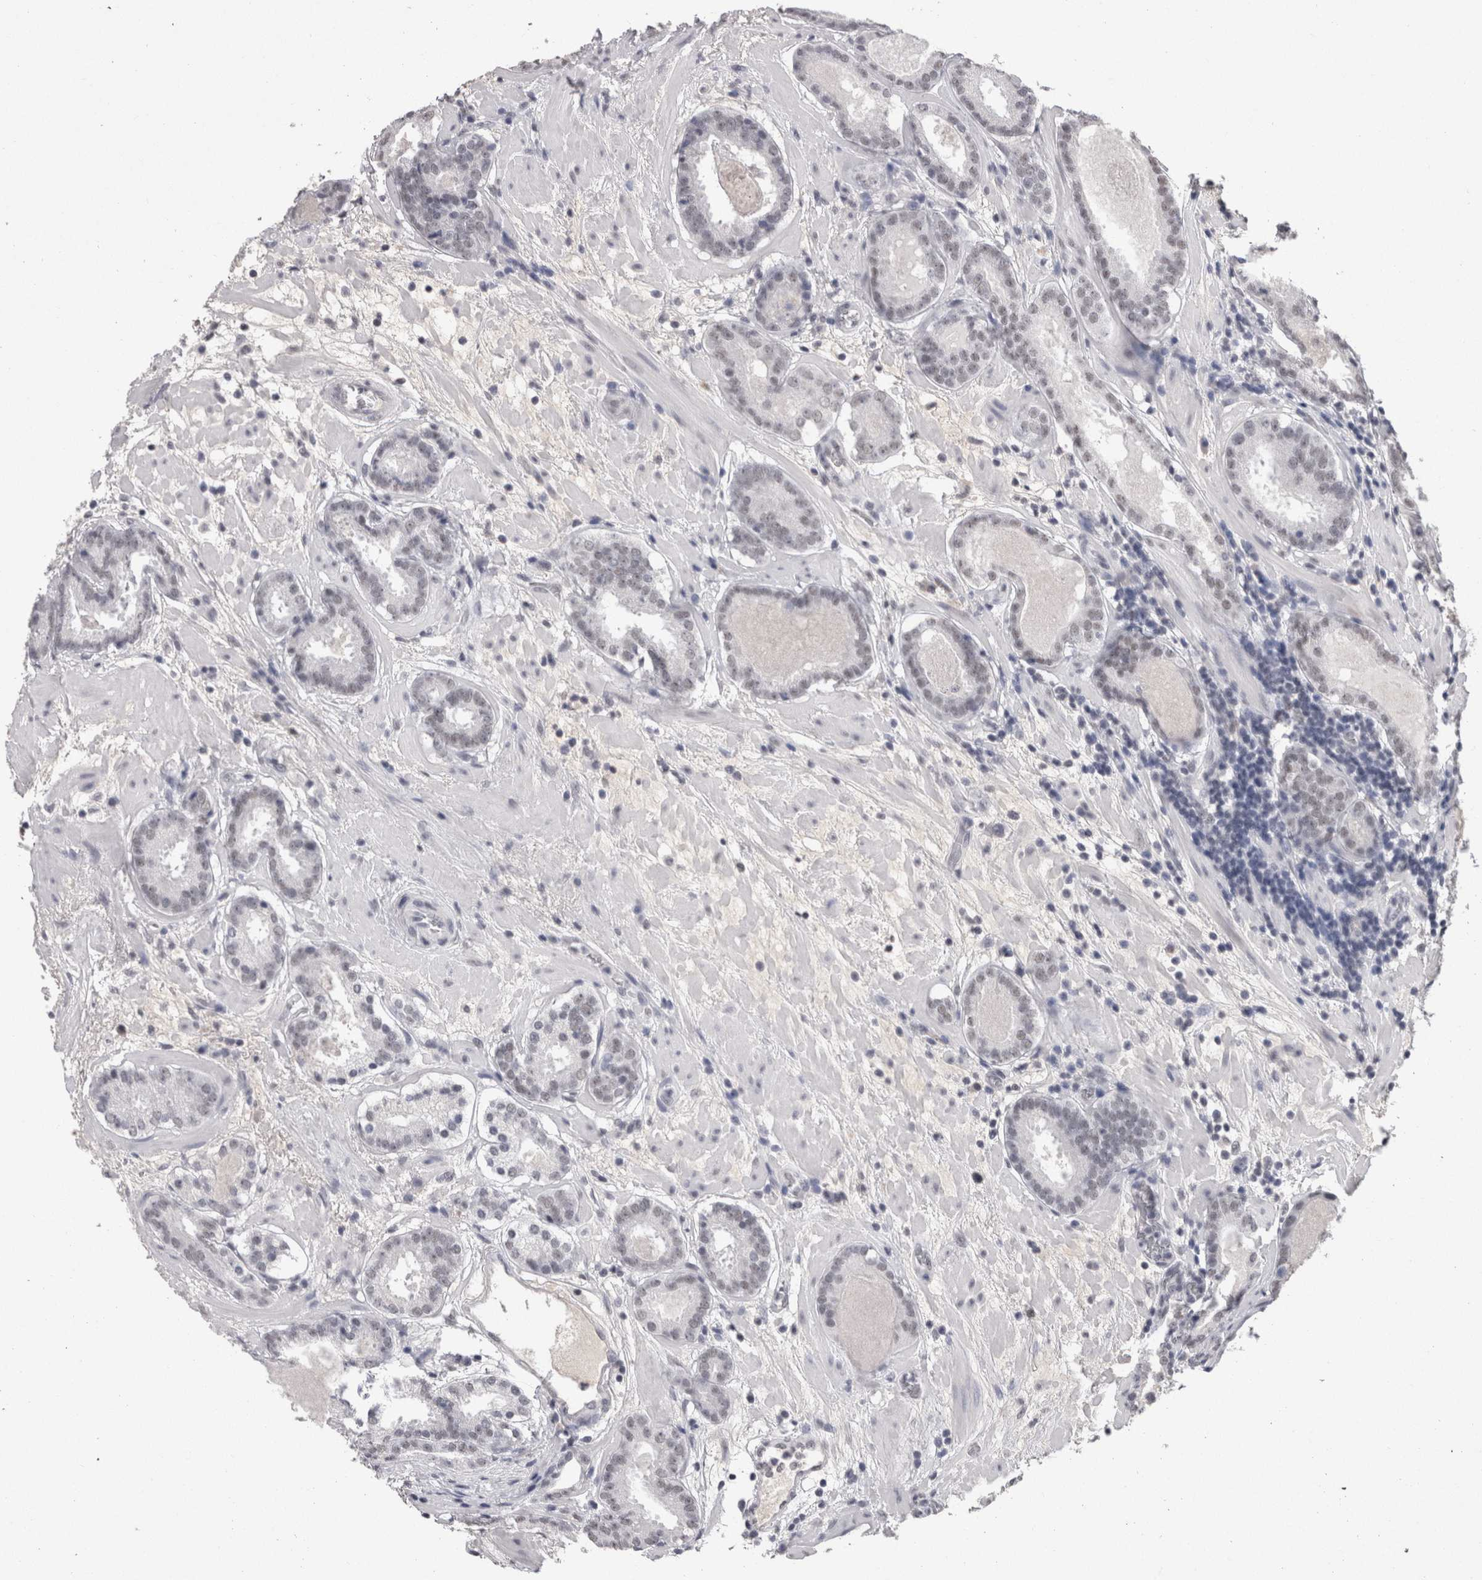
{"staining": {"intensity": "weak", "quantity": ">75%", "location": "nuclear"}, "tissue": "prostate cancer", "cell_type": "Tumor cells", "image_type": "cancer", "snomed": [{"axis": "morphology", "description": "Adenocarcinoma, Low grade"}, {"axis": "topography", "description": "Prostate"}], "caption": "About >75% of tumor cells in human prostate cancer (low-grade adenocarcinoma) exhibit weak nuclear protein staining as visualized by brown immunohistochemical staining.", "gene": "DDX17", "patient": {"sex": "male", "age": 69}}